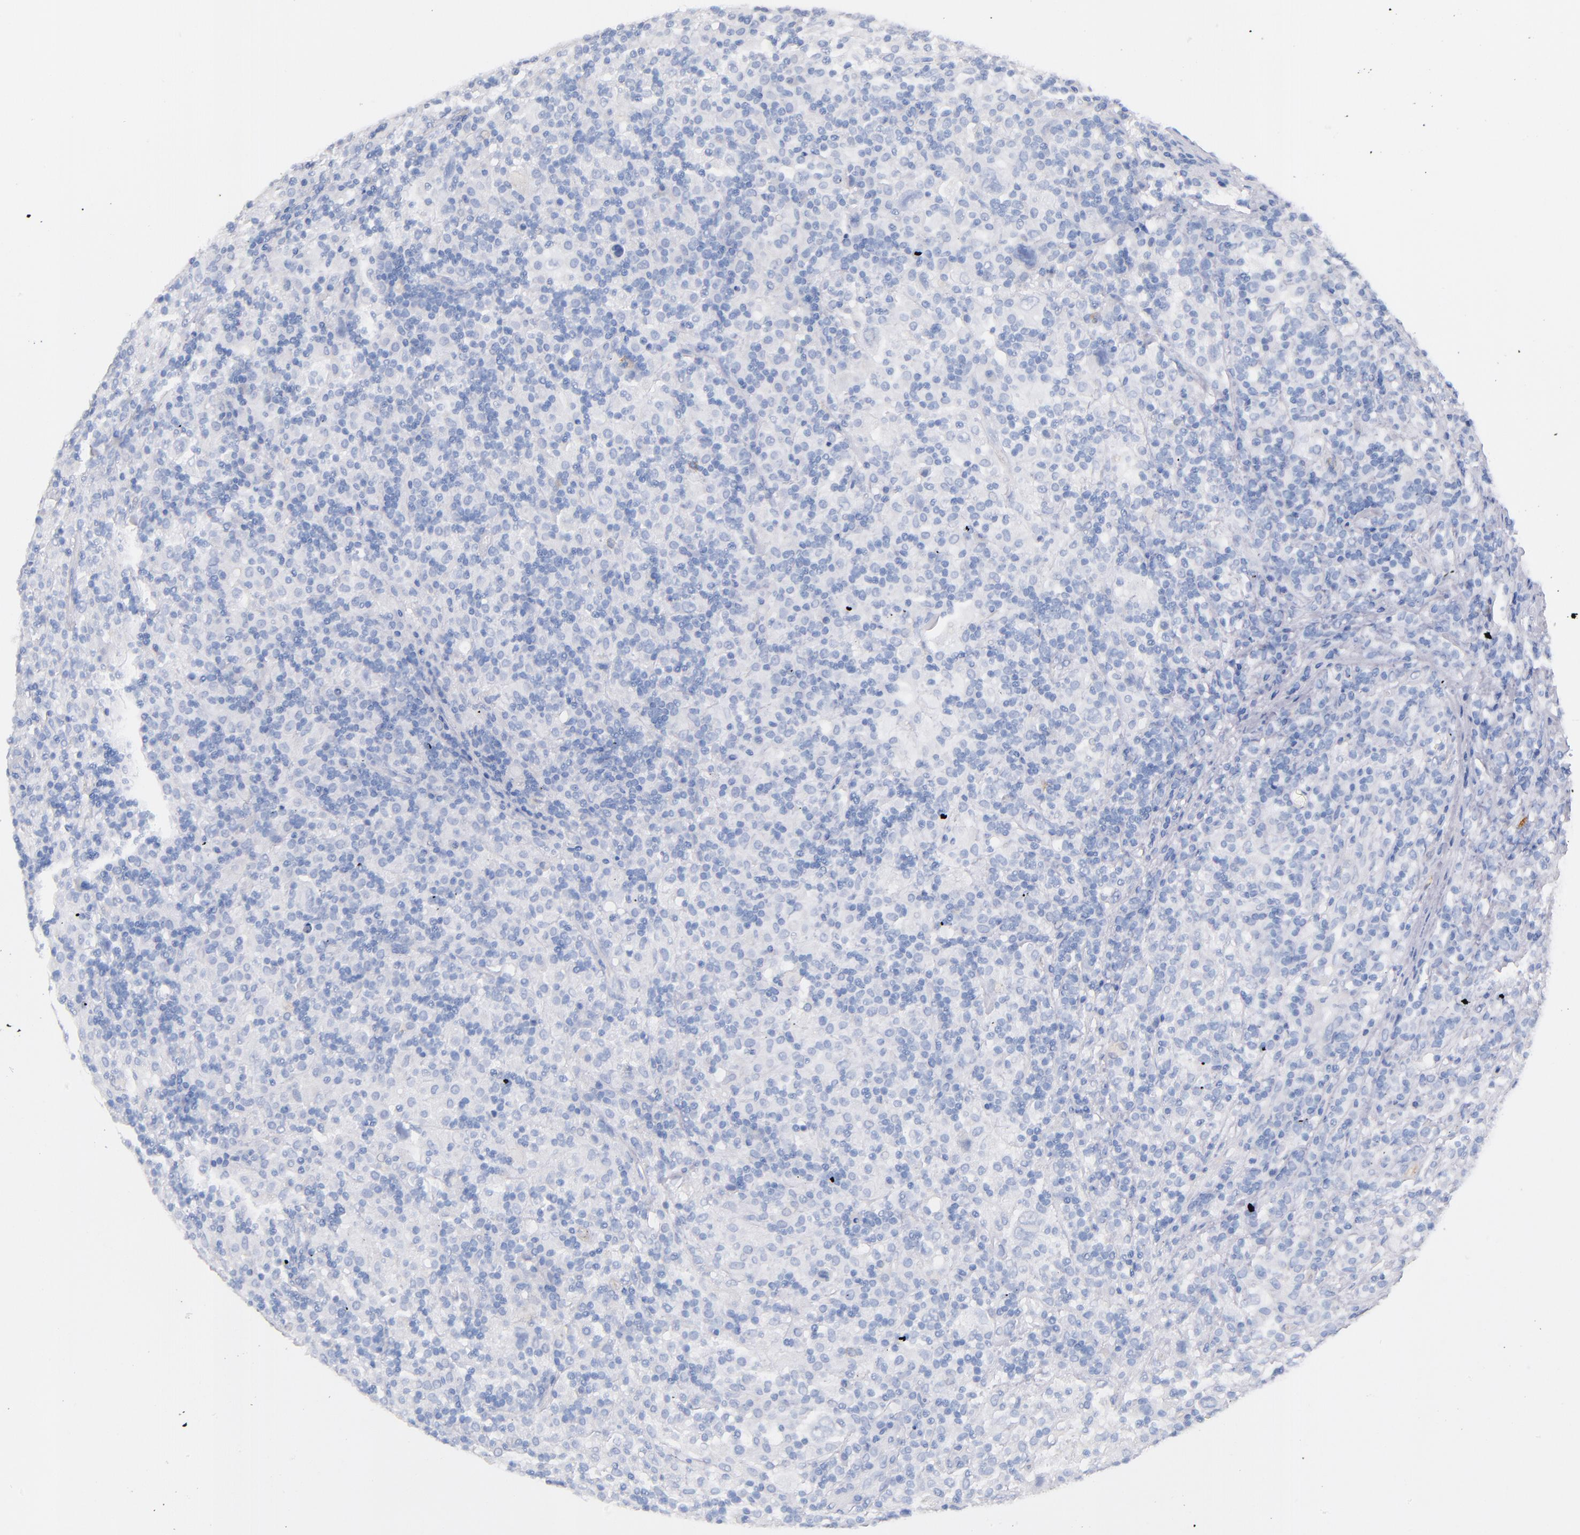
{"staining": {"intensity": "negative", "quantity": "none", "location": "none"}, "tissue": "lymphoma", "cell_type": "Tumor cells", "image_type": "cancer", "snomed": [{"axis": "morphology", "description": "Hodgkin's disease, NOS"}, {"axis": "topography", "description": "Lymph node"}], "caption": "Immunohistochemical staining of human lymphoma demonstrates no significant staining in tumor cells.", "gene": "KIT", "patient": {"sex": "male", "age": 46}}